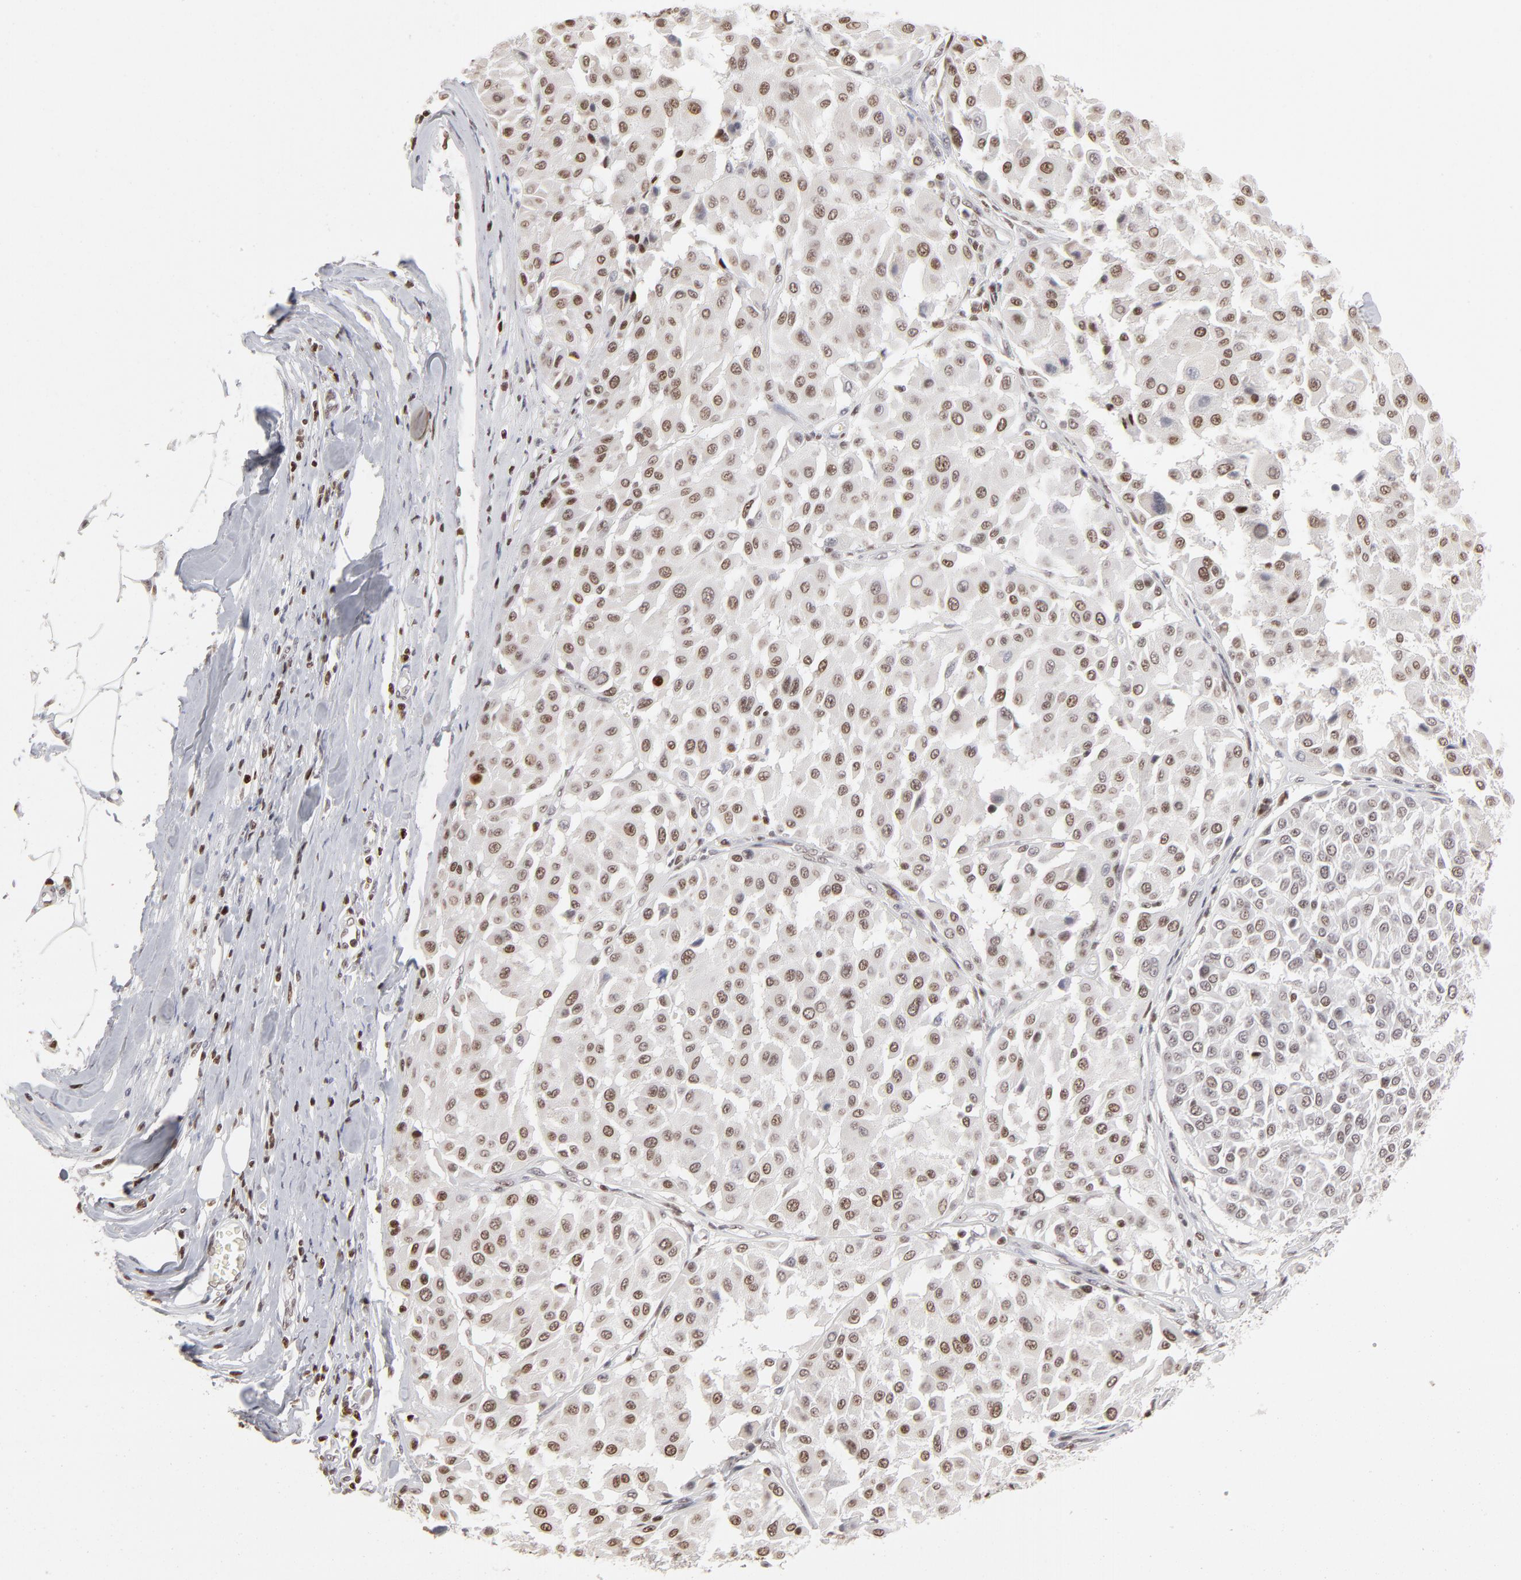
{"staining": {"intensity": "weak", "quantity": "25%-75%", "location": "nuclear"}, "tissue": "melanoma", "cell_type": "Tumor cells", "image_type": "cancer", "snomed": [{"axis": "morphology", "description": "Malignant melanoma, Metastatic site"}, {"axis": "topography", "description": "Soft tissue"}], "caption": "This image reveals malignant melanoma (metastatic site) stained with IHC to label a protein in brown. The nuclear of tumor cells show weak positivity for the protein. Nuclei are counter-stained blue.", "gene": "PARP1", "patient": {"sex": "male", "age": 41}}